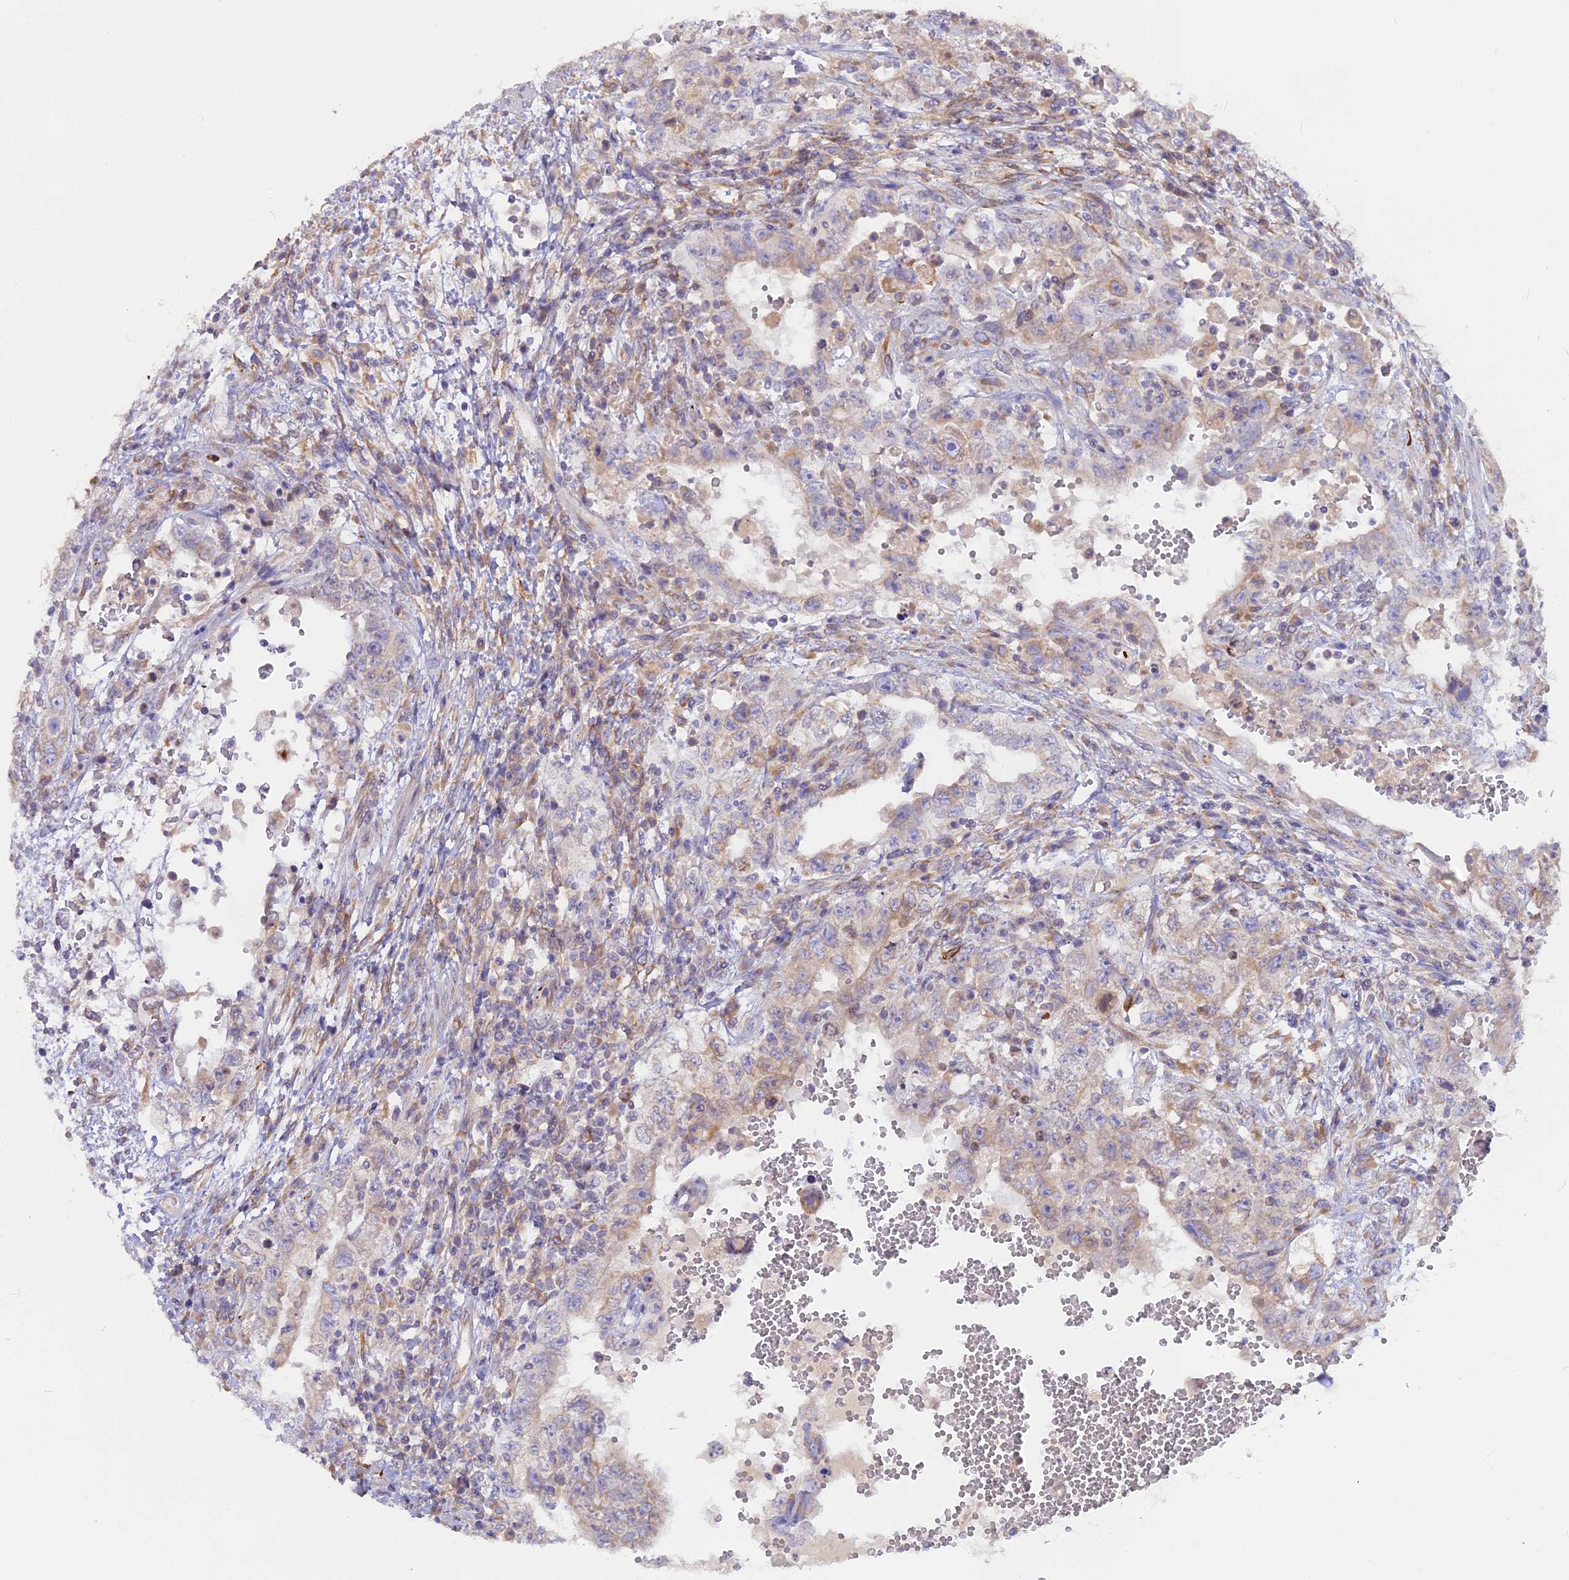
{"staining": {"intensity": "weak", "quantity": "<25%", "location": "cytoplasmic/membranous"}, "tissue": "testis cancer", "cell_type": "Tumor cells", "image_type": "cancer", "snomed": [{"axis": "morphology", "description": "Carcinoma, Embryonal, NOS"}, {"axis": "topography", "description": "Testis"}], "caption": "Immunohistochemical staining of testis cancer displays no significant positivity in tumor cells.", "gene": "TLCD1", "patient": {"sex": "male", "age": 26}}